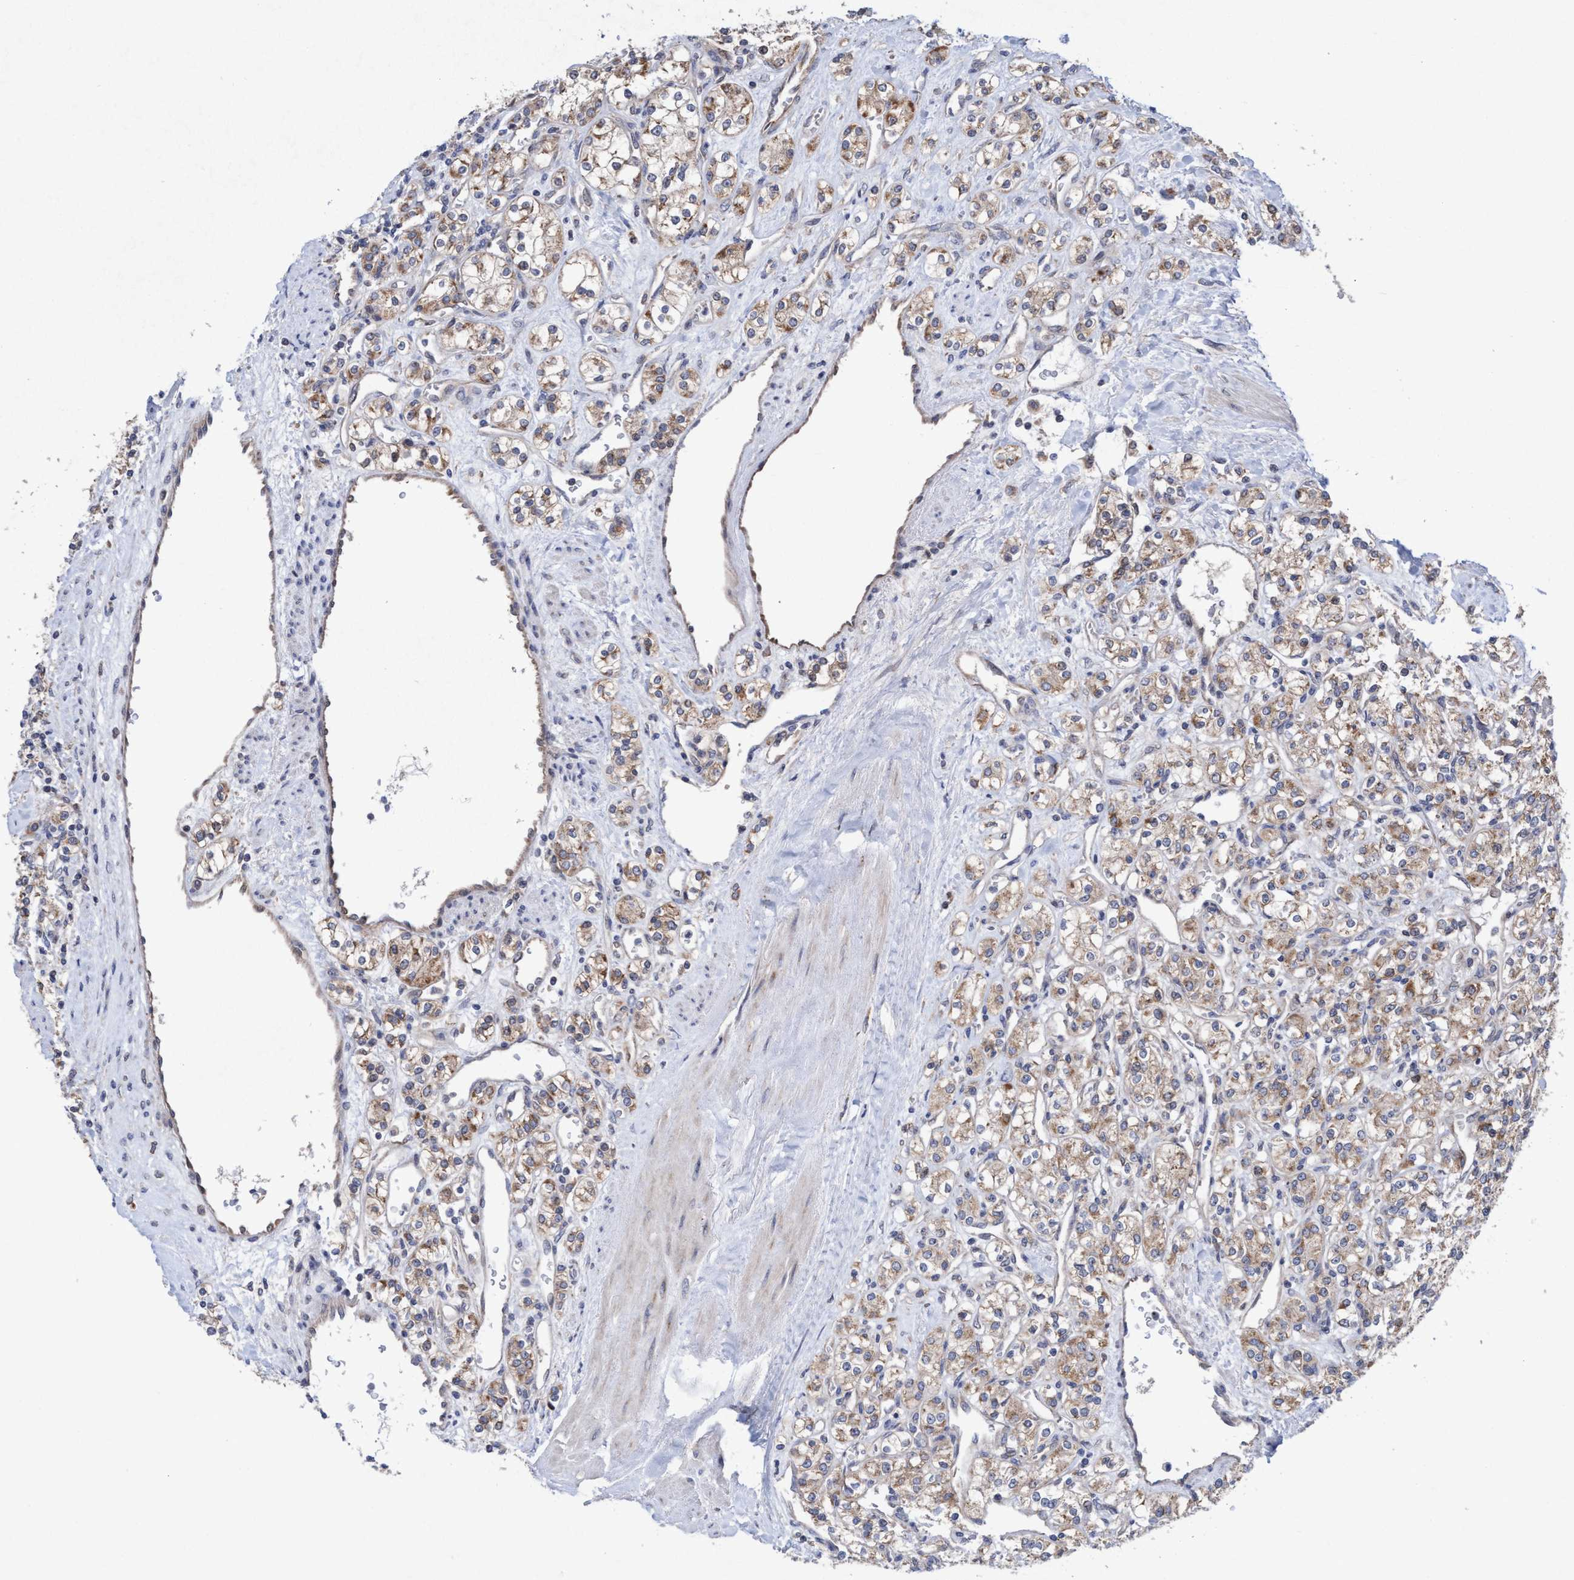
{"staining": {"intensity": "moderate", "quantity": ">75%", "location": "cytoplasmic/membranous"}, "tissue": "renal cancer", "cell_type": "Tumor cells", "image_type": "cancer", "snomed": [{"axis": "morphology", "description": "Adenocarcinoma, NOS"}, {"axis": "topography", "description": "Kidney"}], "caption": "IHC of human renal cancer demonstrates medium levels of moderate cytoplasmic/membranous expression in approximately >75% of tumor cells.", "gene": "P2RY14", "patient": {"sex": "male", "age": 77}}